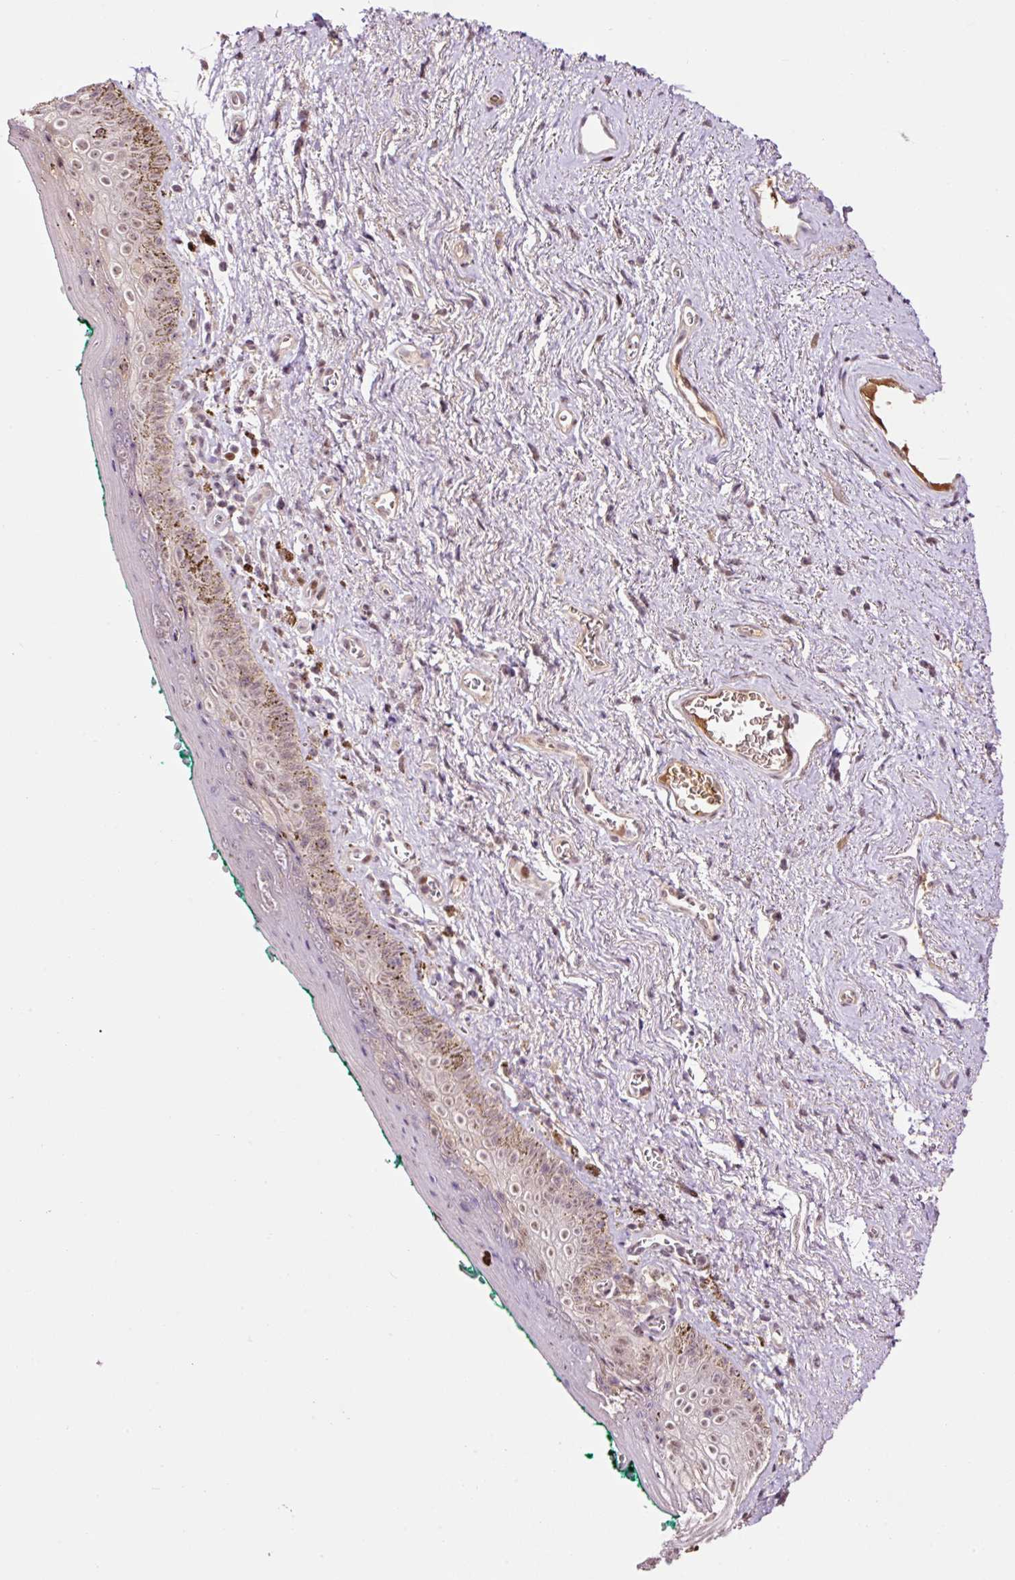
{"staining": {"intensity": "weak", "quantity": "25%-75%", "location": "cytoplasmic/membranous,nuclear"}, "tissue": "vagina", "cell_type": "Squamous epithelial cells", "image_type": "normal", "snomed": [{"axis": "morphology", "description": "Normal tissue, NOS"}, {"axis": "topography", "description": "Vulva"}, {"axis": "topography", "description": "Vagina"}, {"axis": "topography", "description": "Peripheral nerve tissue"}], "caption": "Protein positivity by immunohistochemistry (IHC) demonstrates weak cytoplasmic/membranous,nuclear staining in about 25%-75% of squamous epithelial cells in benign vagina.", "gene": "DPPA4", "patient": {"sex": "female", "age": 66}}